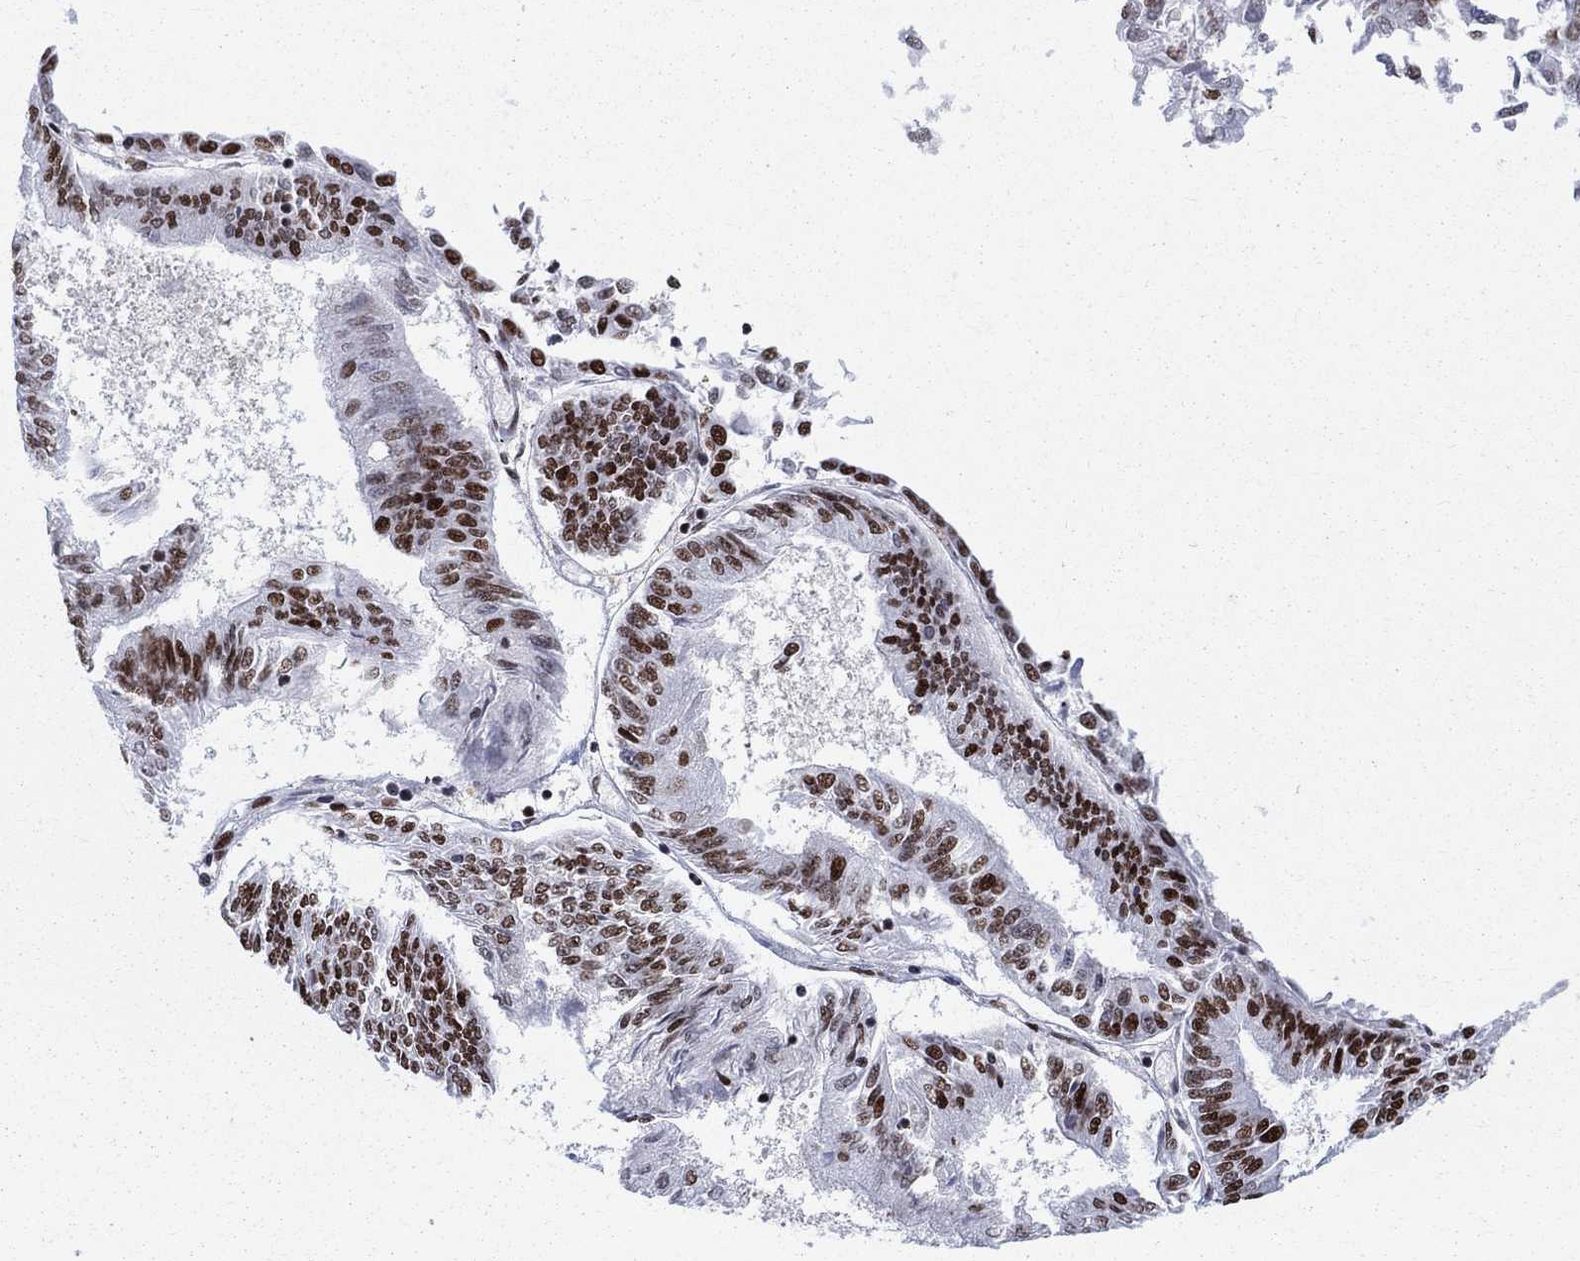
{"staining": {"intensity": "strong", "quantity": "25%-75%", "location": "nuclear"}, "tissue": "endometrial cancer", "cell_type": "Tumor cells", "image_type": "cancer", "snomed": [{"axis": "morphology", "description": "Adenocarcinoma, NOS"}, {"axis": "topography", "description": "Endometrium"}], "caption": "Endometrial cancer (adenocarcinoma) stained with a brown dye demonstrates strong nuclear positive positivity in about 25%-75% of tumor cells.", "gene": "ZNHIT3", "patient": {"sex": "female", "age": 58}}